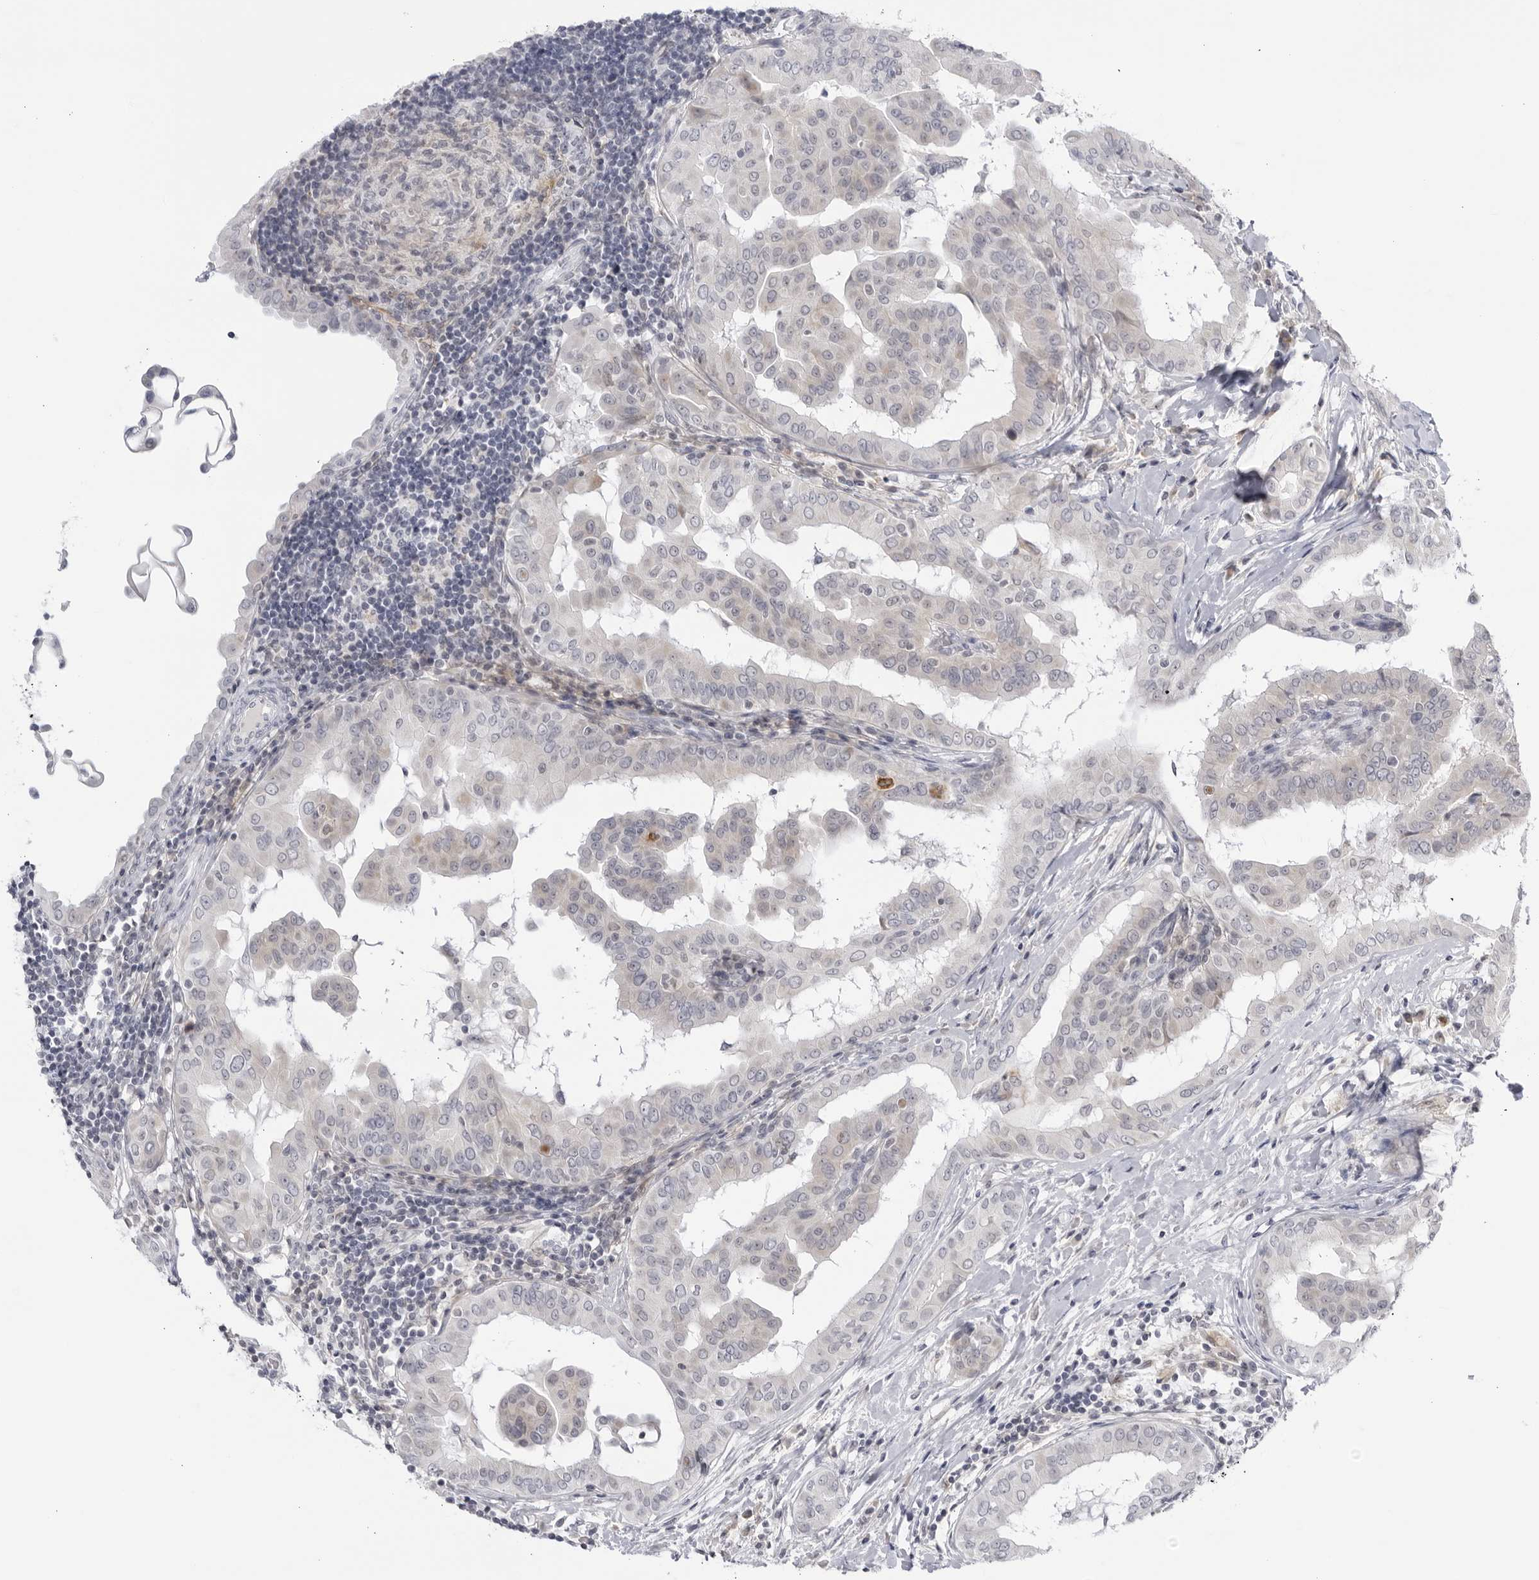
{"staining": {"intensity": "negative", "quantity": "none", "location": "none"}, "tissue": "thyroid cancer", "cell_type": "Tumor cells", "image_type": "cancer", "snomed": [{"axis": "morphology", "description": "Papillary adenocarcinoma, NOS"}, {"axis": "topography", "description": "Thyroid gland"}], "caption": "DAB immunohistochemical staining of human papillary adenocarcinoma (thyroid) exhibits no significant expression in tumor cells.", "gene": "CNBD1", "patient": {"sex": "male", "age": 33}}